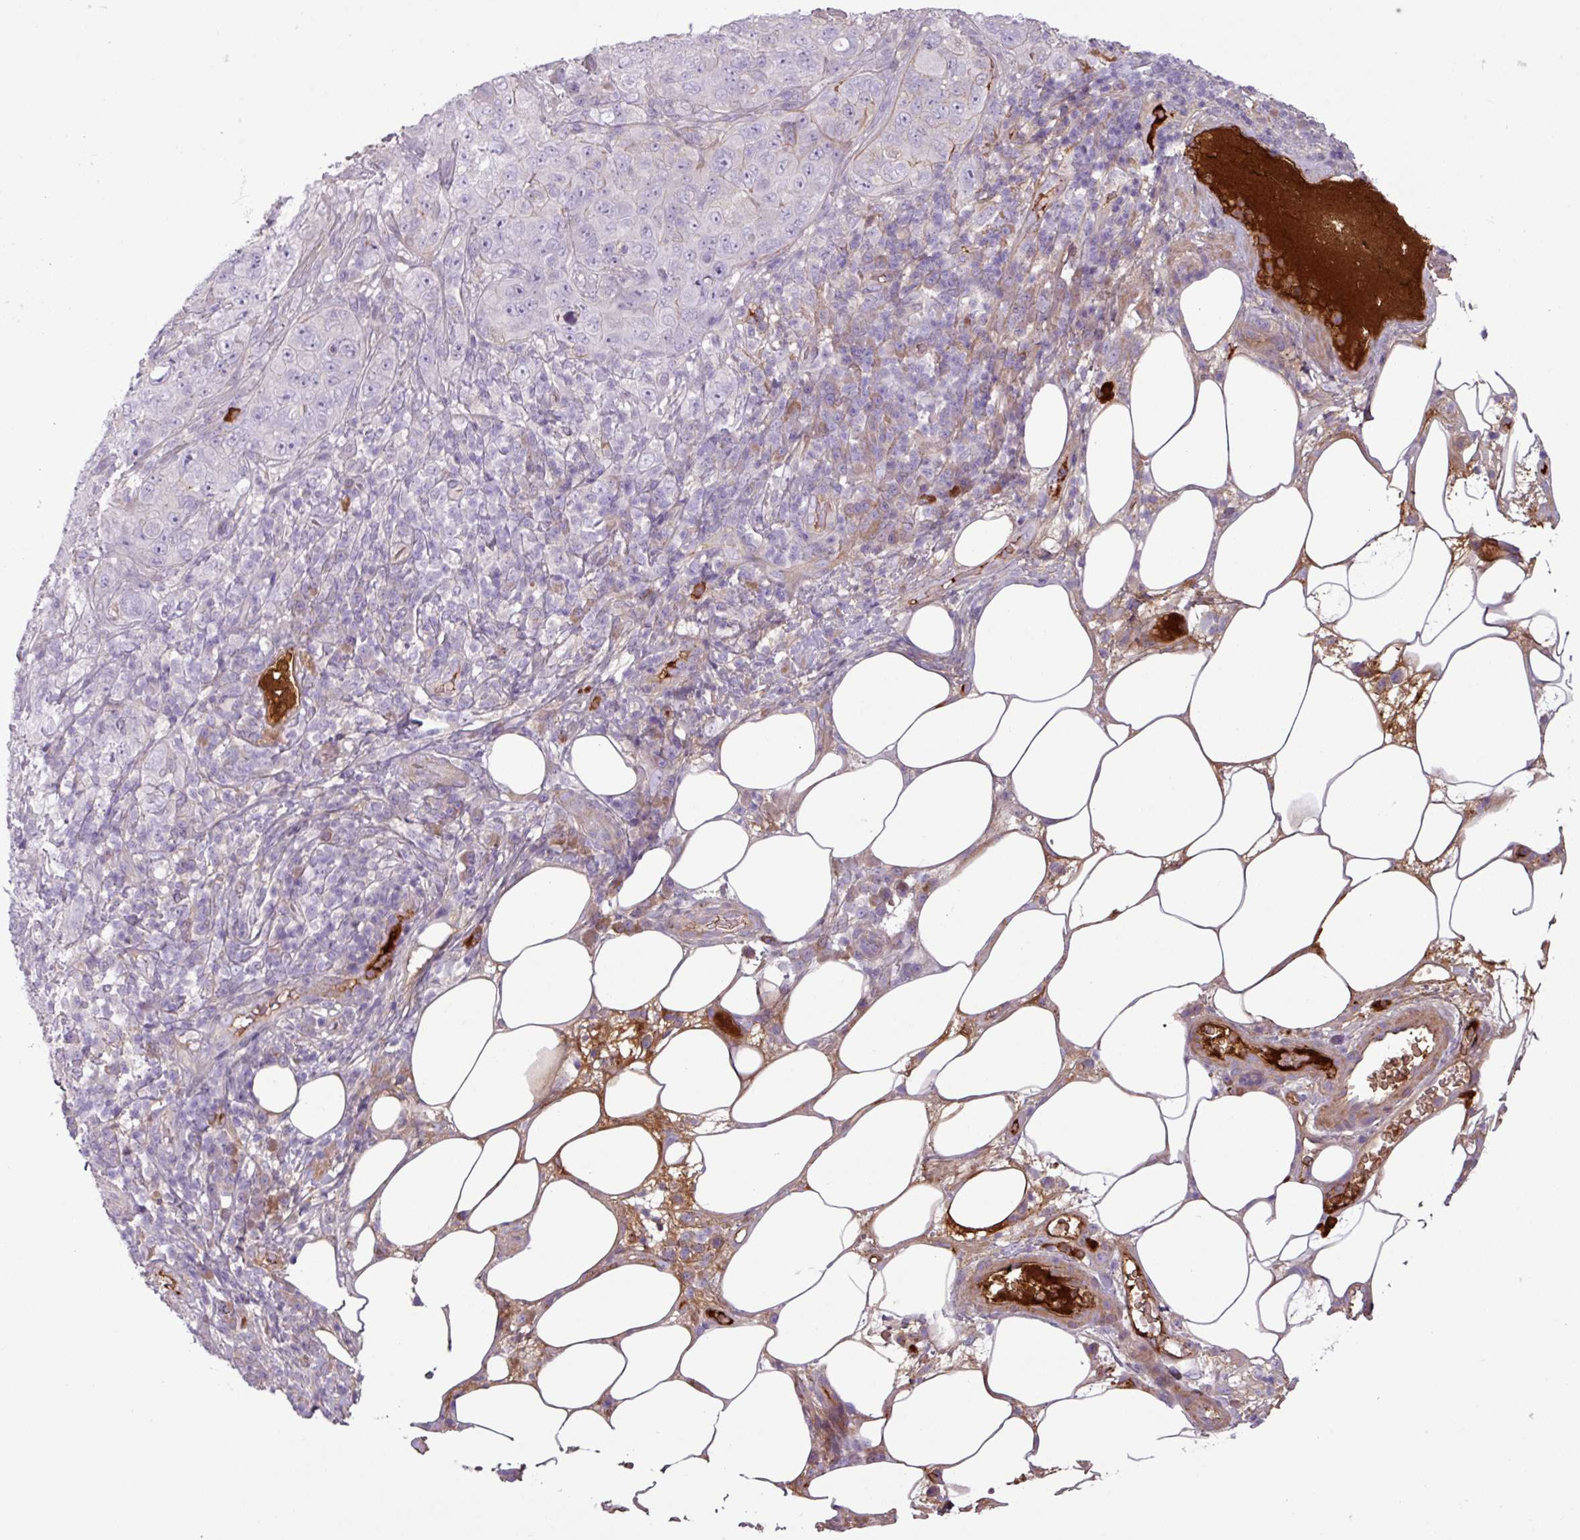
{"staining": {"intensity": "negative", "quantity": "none", "location": "none"}, "tissue": "pancreatic cancer", "cell_type": "Tumor cells", "image_type": "cancer", "snomed": [{"axis": "morphology", "description": "Adenocarcinoma, NOS"}, {"axis": "topography", "description": "Pancreas"}], "caption": "DAB immunohistochemical staining of pancreatic cancer displays no significant positivity in tumor cells.", "gene": "C4B", "patient": {"sex": "male", "age": 68}}